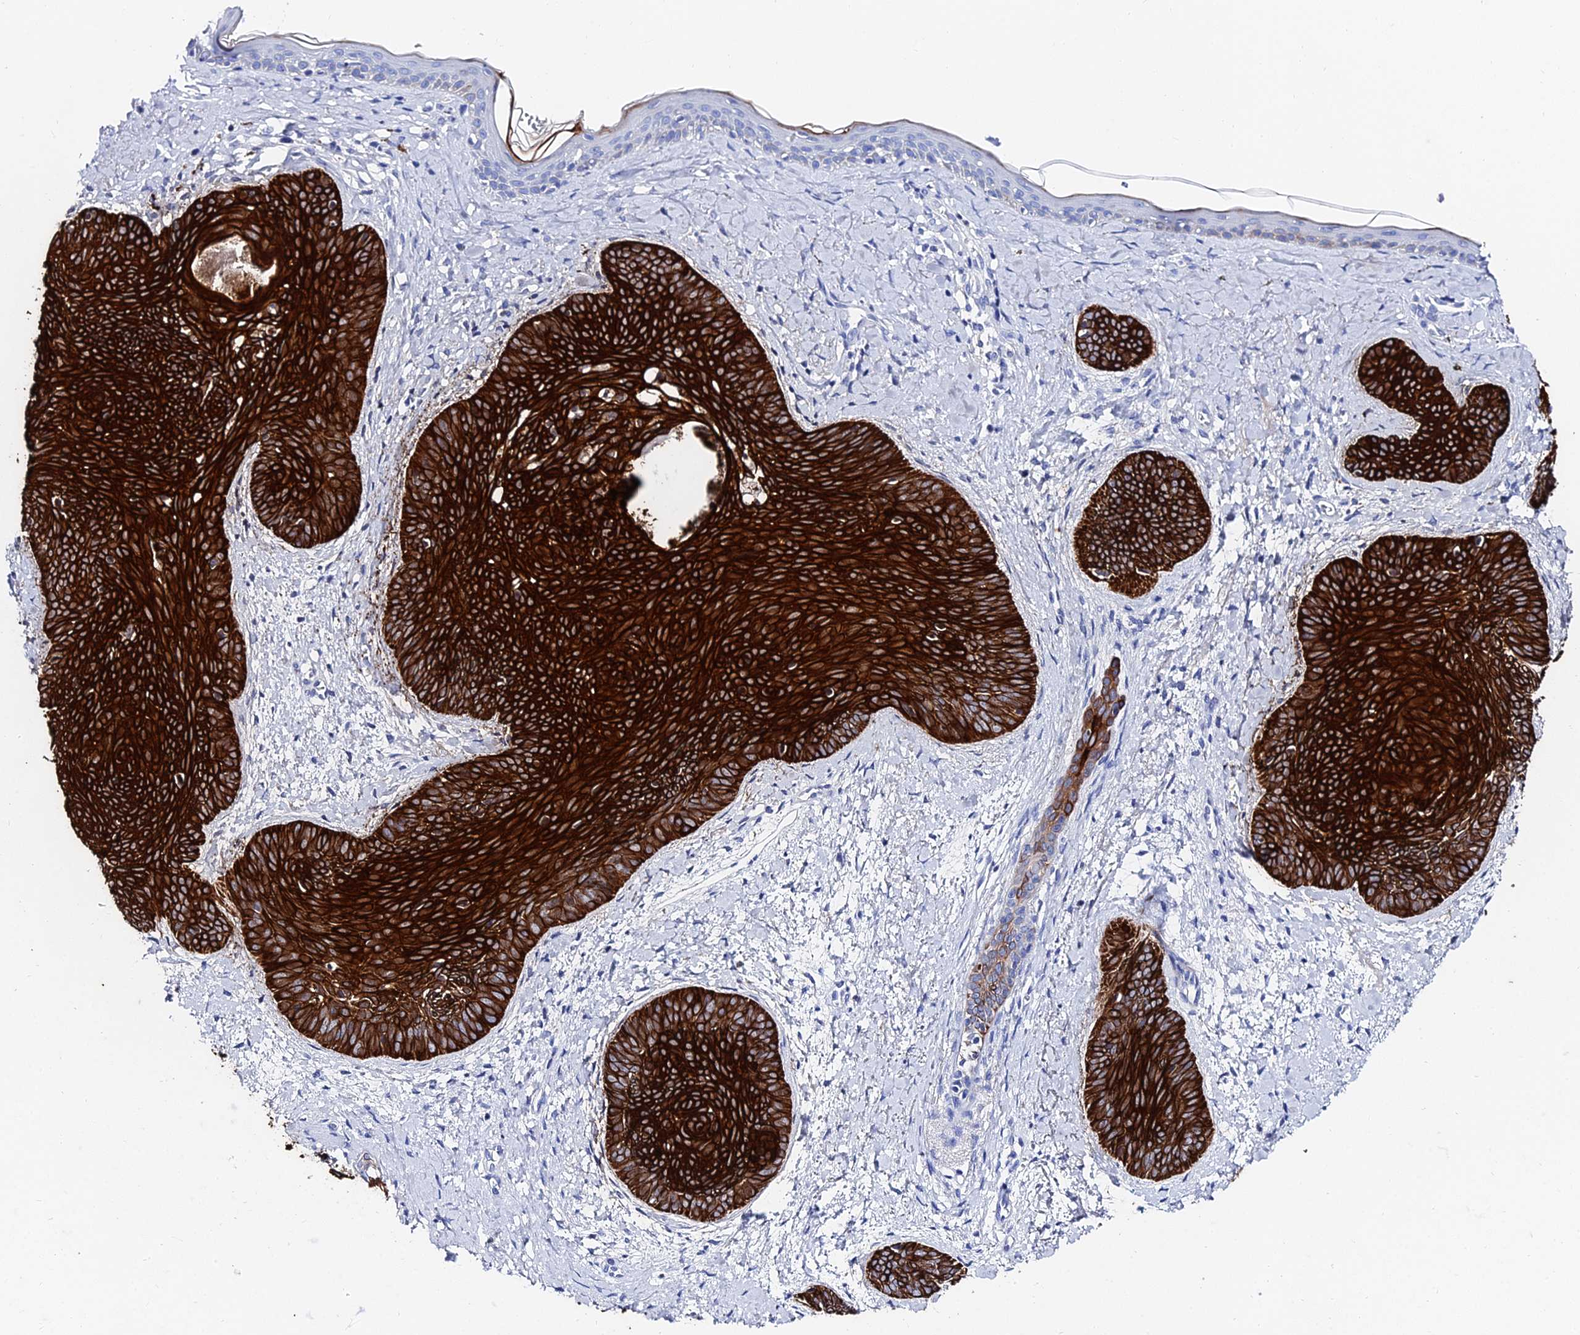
{"staining": {"intensity": "strong", "quantity": ">75%", "location": "cytoplasmic/membranous"}, "tissue": "skin cancer", "cell_type": "Tumor cells", "image_type": "cancer", "snomed": [{"axis": "morphology", "description": "Basal cell carcinoma"}, {"axis": "topography", "description": "Skin"}], "caption": "Immunohistochemistry image of neoplastic tissue: skin cancer (basal cell carcinoma) stained using IHC shows high levels of strong protein expression localized specifically in the cytoplasmic/membranous of tumor cells, appearing as a cytoplasmic/membranous brown color.", "gene": "KRT17", "patient": {"sex": "female", "age": 81}}